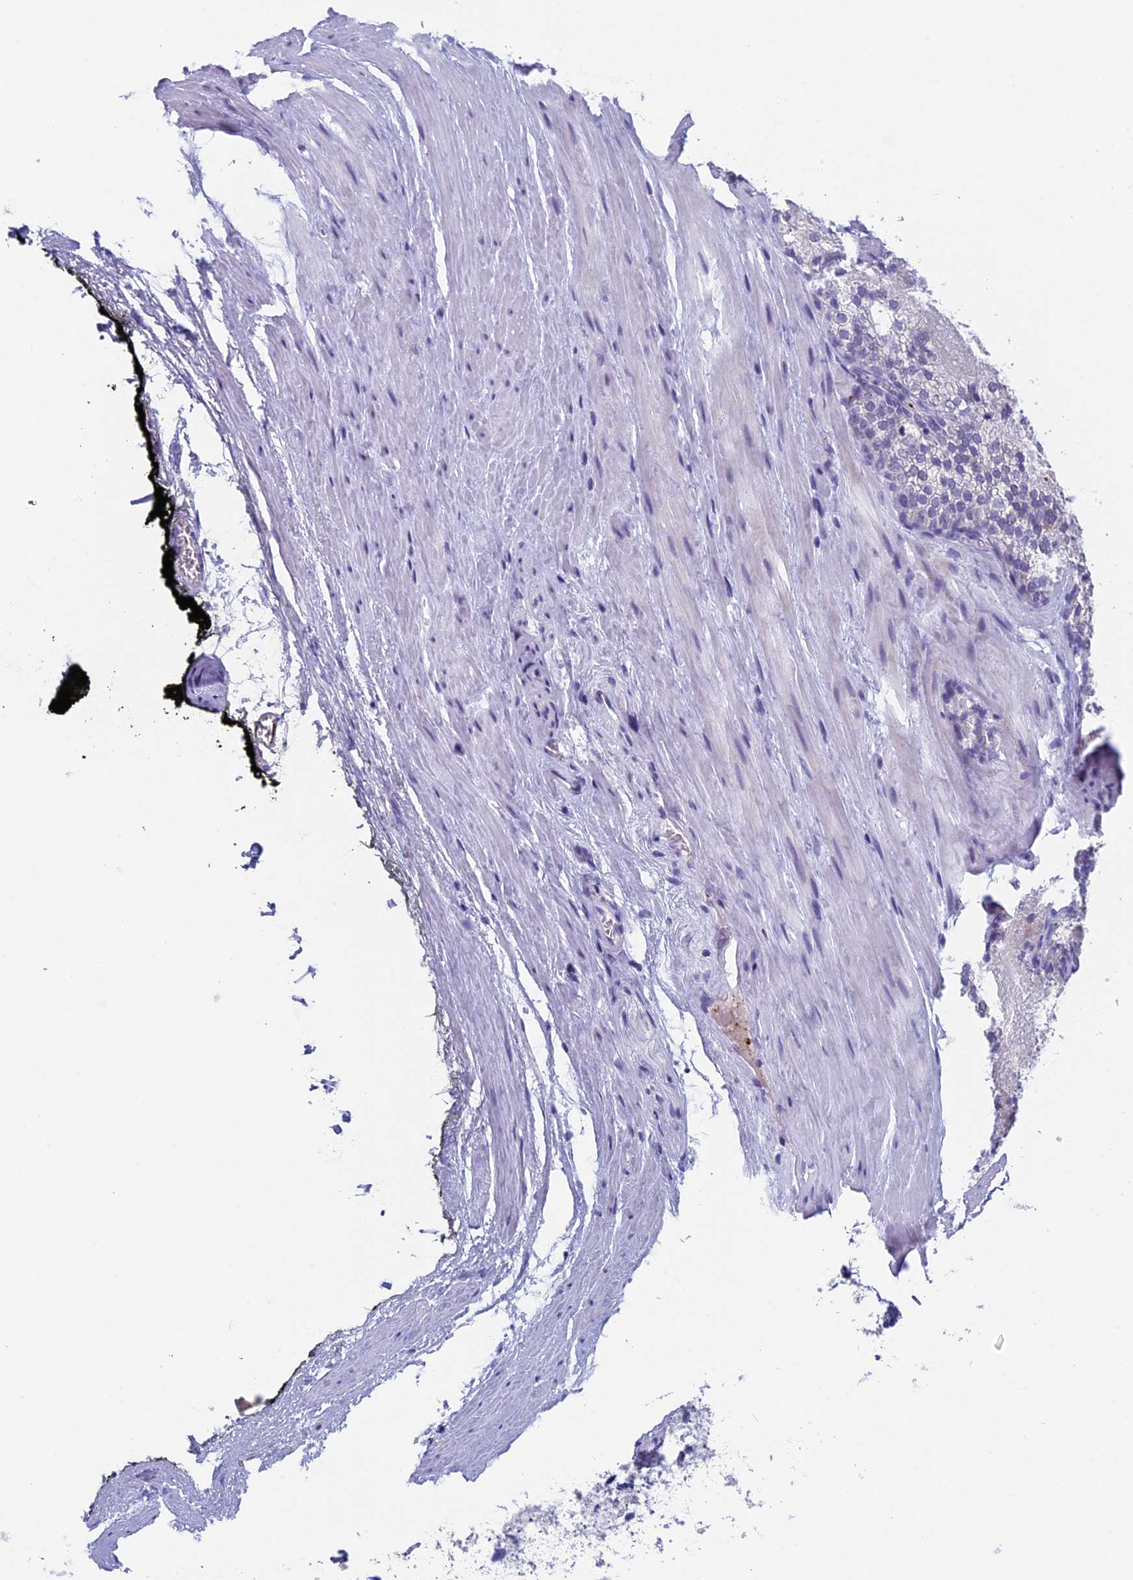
{"staining": {"intensity": "negative", "quantity": "none", "location": "none"}, "tissue": "prostate cancer", "cell_type": "Tumor cells", "image_type": "cancer", "snomed": [{"axis": "morphology", "description": "Adenocarcinoma, Low grade"}, {"axis": "topography", "description": "Prostate"}], "caption": "Human prostate low-grade adenocarcinoma stained for a protein using immunohistochemistry displays no staining in tumor cells.", "gene": "AIFM2", "patient": {"sex": "male", "age": 74}}